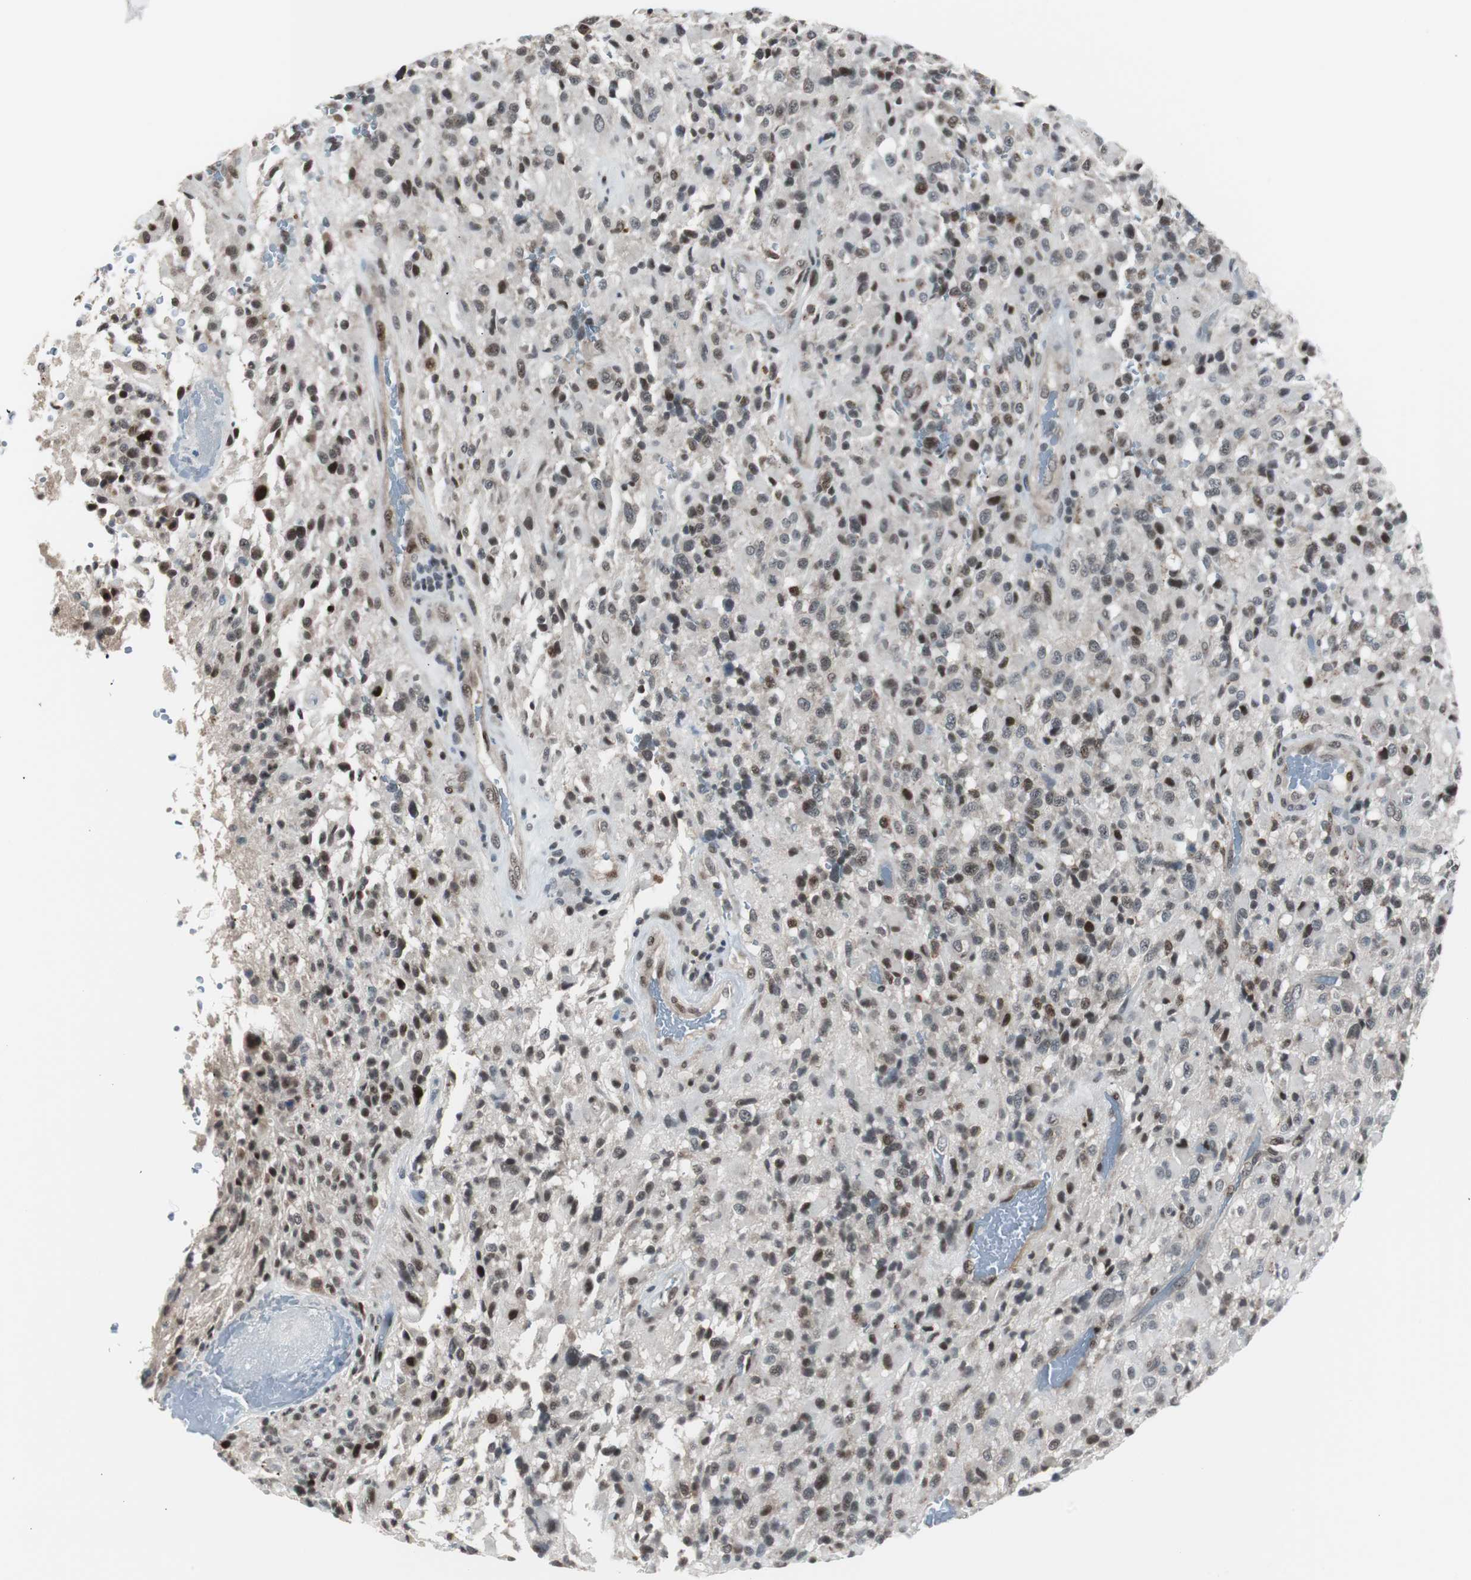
{"staining": {"intensity": "moderate", "quantity": "<25%", "location": "cytoplasmic/membranous,nuclear"}, "tissue": "glioma", "cell_type": "Tumor cells", "image_type": "cancer", "snomed": [{"axis": "morphology", "description": "Glioma, malignant, High grade"}, {"axis": "topography", "description": "Brain"}], "caption": "IHC (DAB (3,3'-diaminobenzidine)) staining of glioma shows moderate cytoplasmic/membranous and nuclear protein expression in about <25% of tumor cells.", "gene": "BOLA1", "patient": {"sex": "male", "age": 71}}